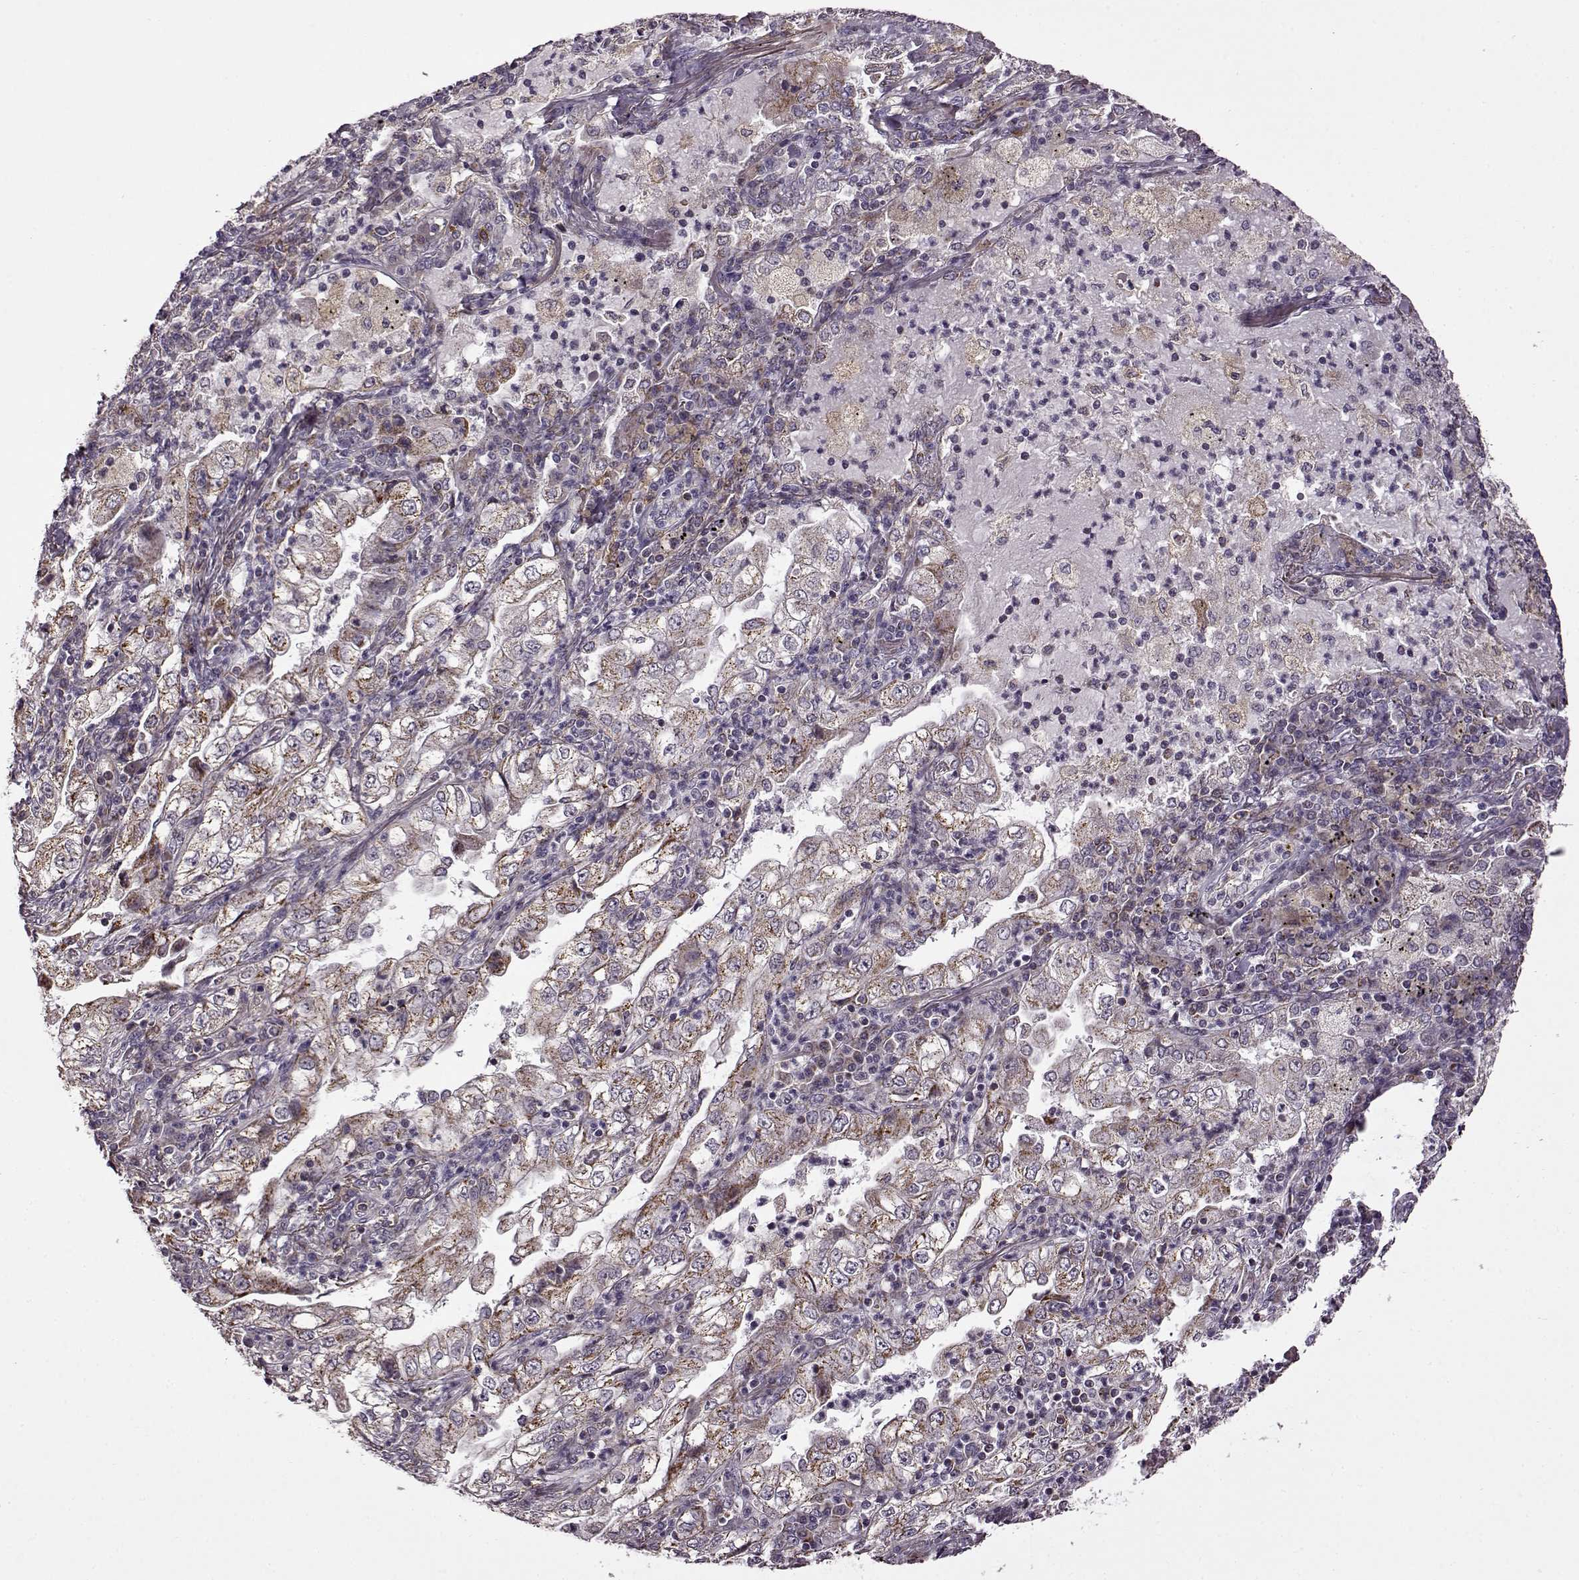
{"staining": {"intensity": "moderate", "quantity": ">75%", "location": "cytoplasmic/membranous"}, "tissue": "lung cancer", "cell_type": "Tumor cells", "image_type": "cancer", "snomed": [{"axis": "morphology", "description": "Adenocarcinoma, NOS"}, {"axis": "topography", "description": "Lung"}], "caption": "Human lung adenocarcinoma stained with a protein marker shows moderate staining in tumor cells.", "gene": "MTSS1", "patient": {"sex": "female", "age": 73}}